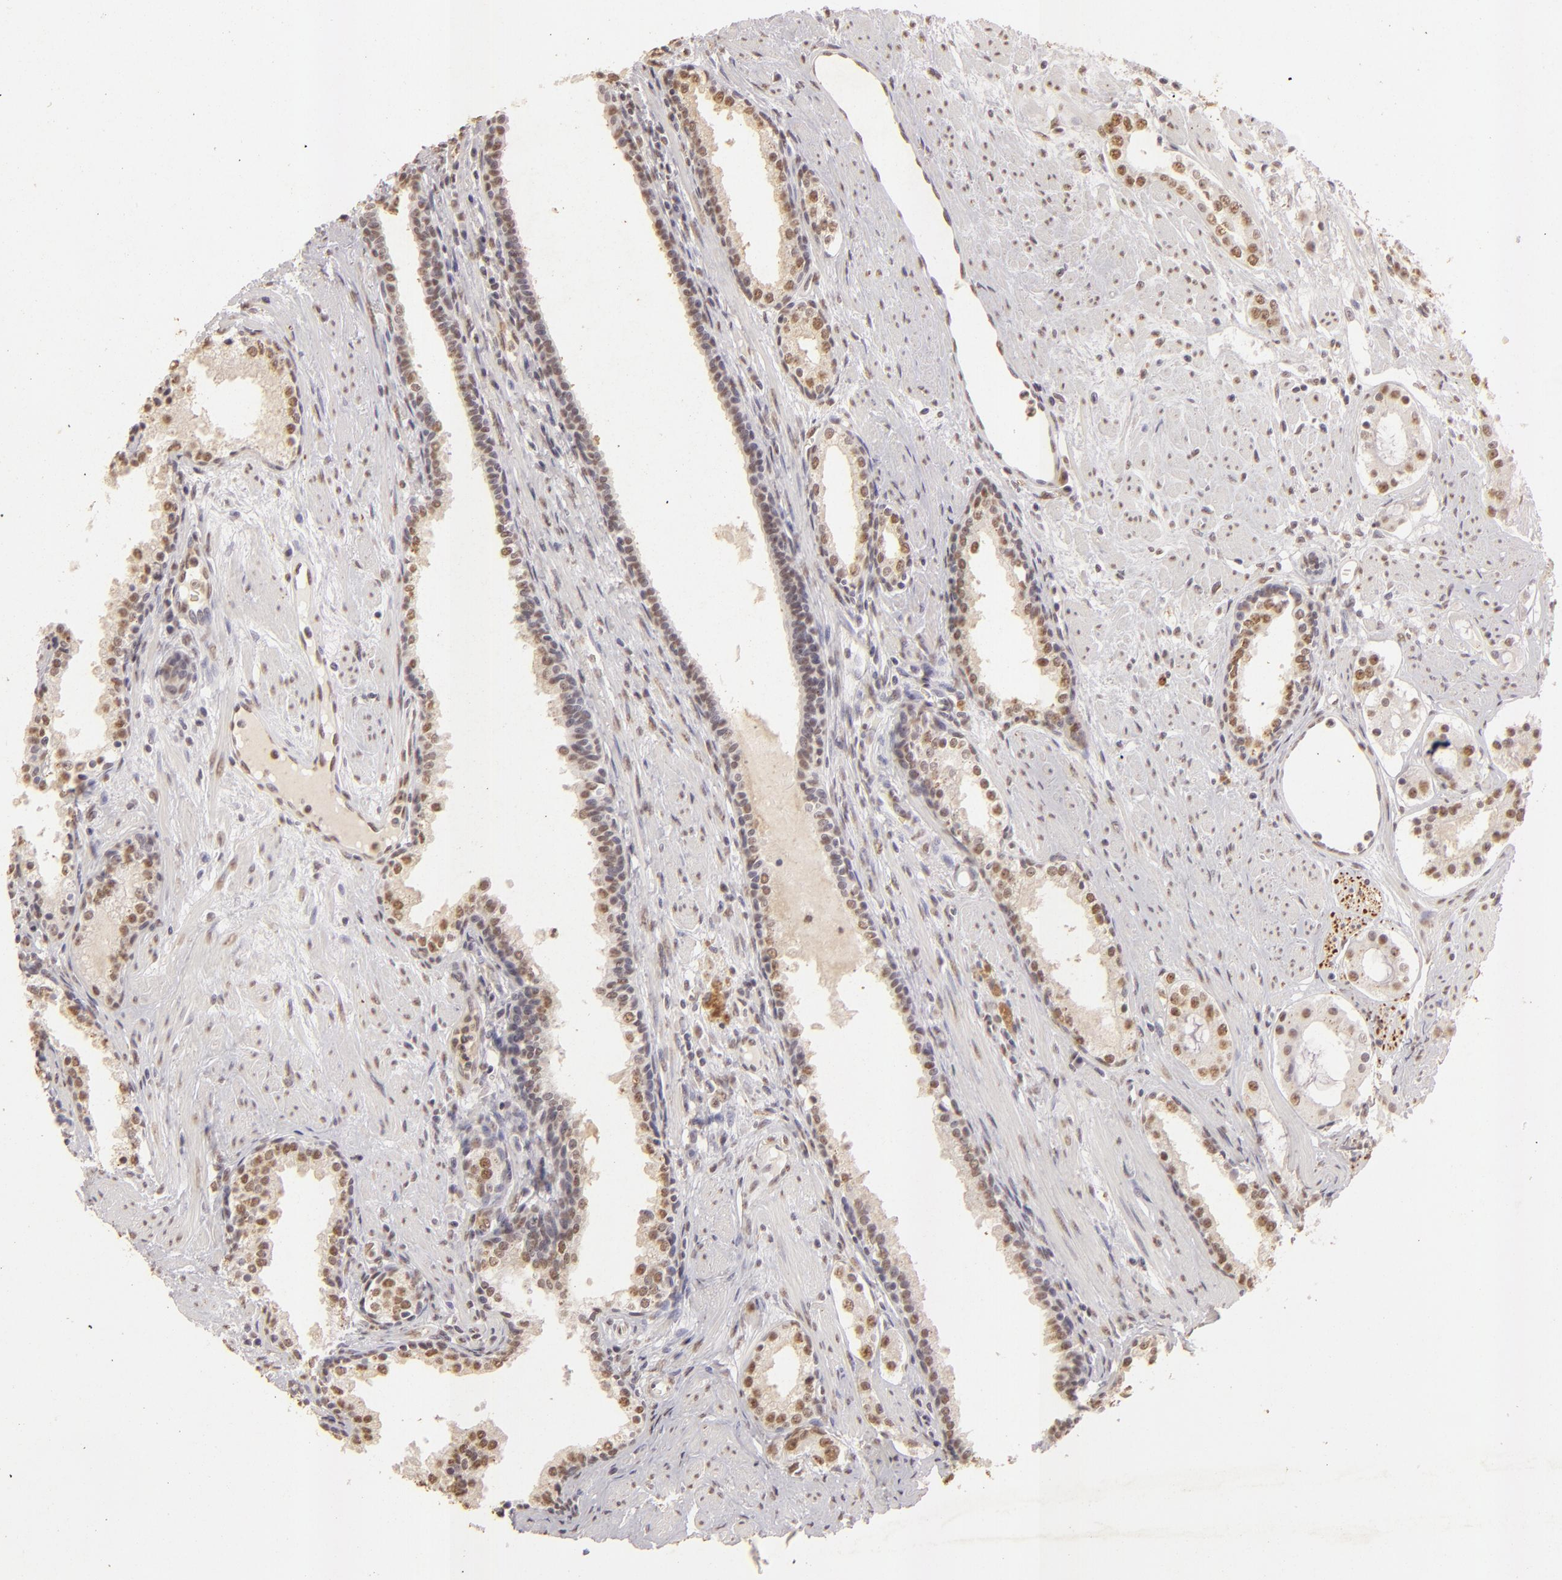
{"staining": {"intensity": "weak", "quantity": "25%-75%", "location": "nuclear"}, "tissue": "prostate cancer", "cell_type": "Tumor cells", "image_type": "cancer", "snomed": [{"axis": "morphology", "description": "Adenocarcinoma, Medium grade"}, {"axis": "topography", "description": "Prostate"}], "caption": "This is a histology image of immunohistochemistry staining of prostate cancer, which shows weak staining in the nuclear of tumor cells.", "gene": "CBX3", "patient": {"sex": "male", "age": 73}}